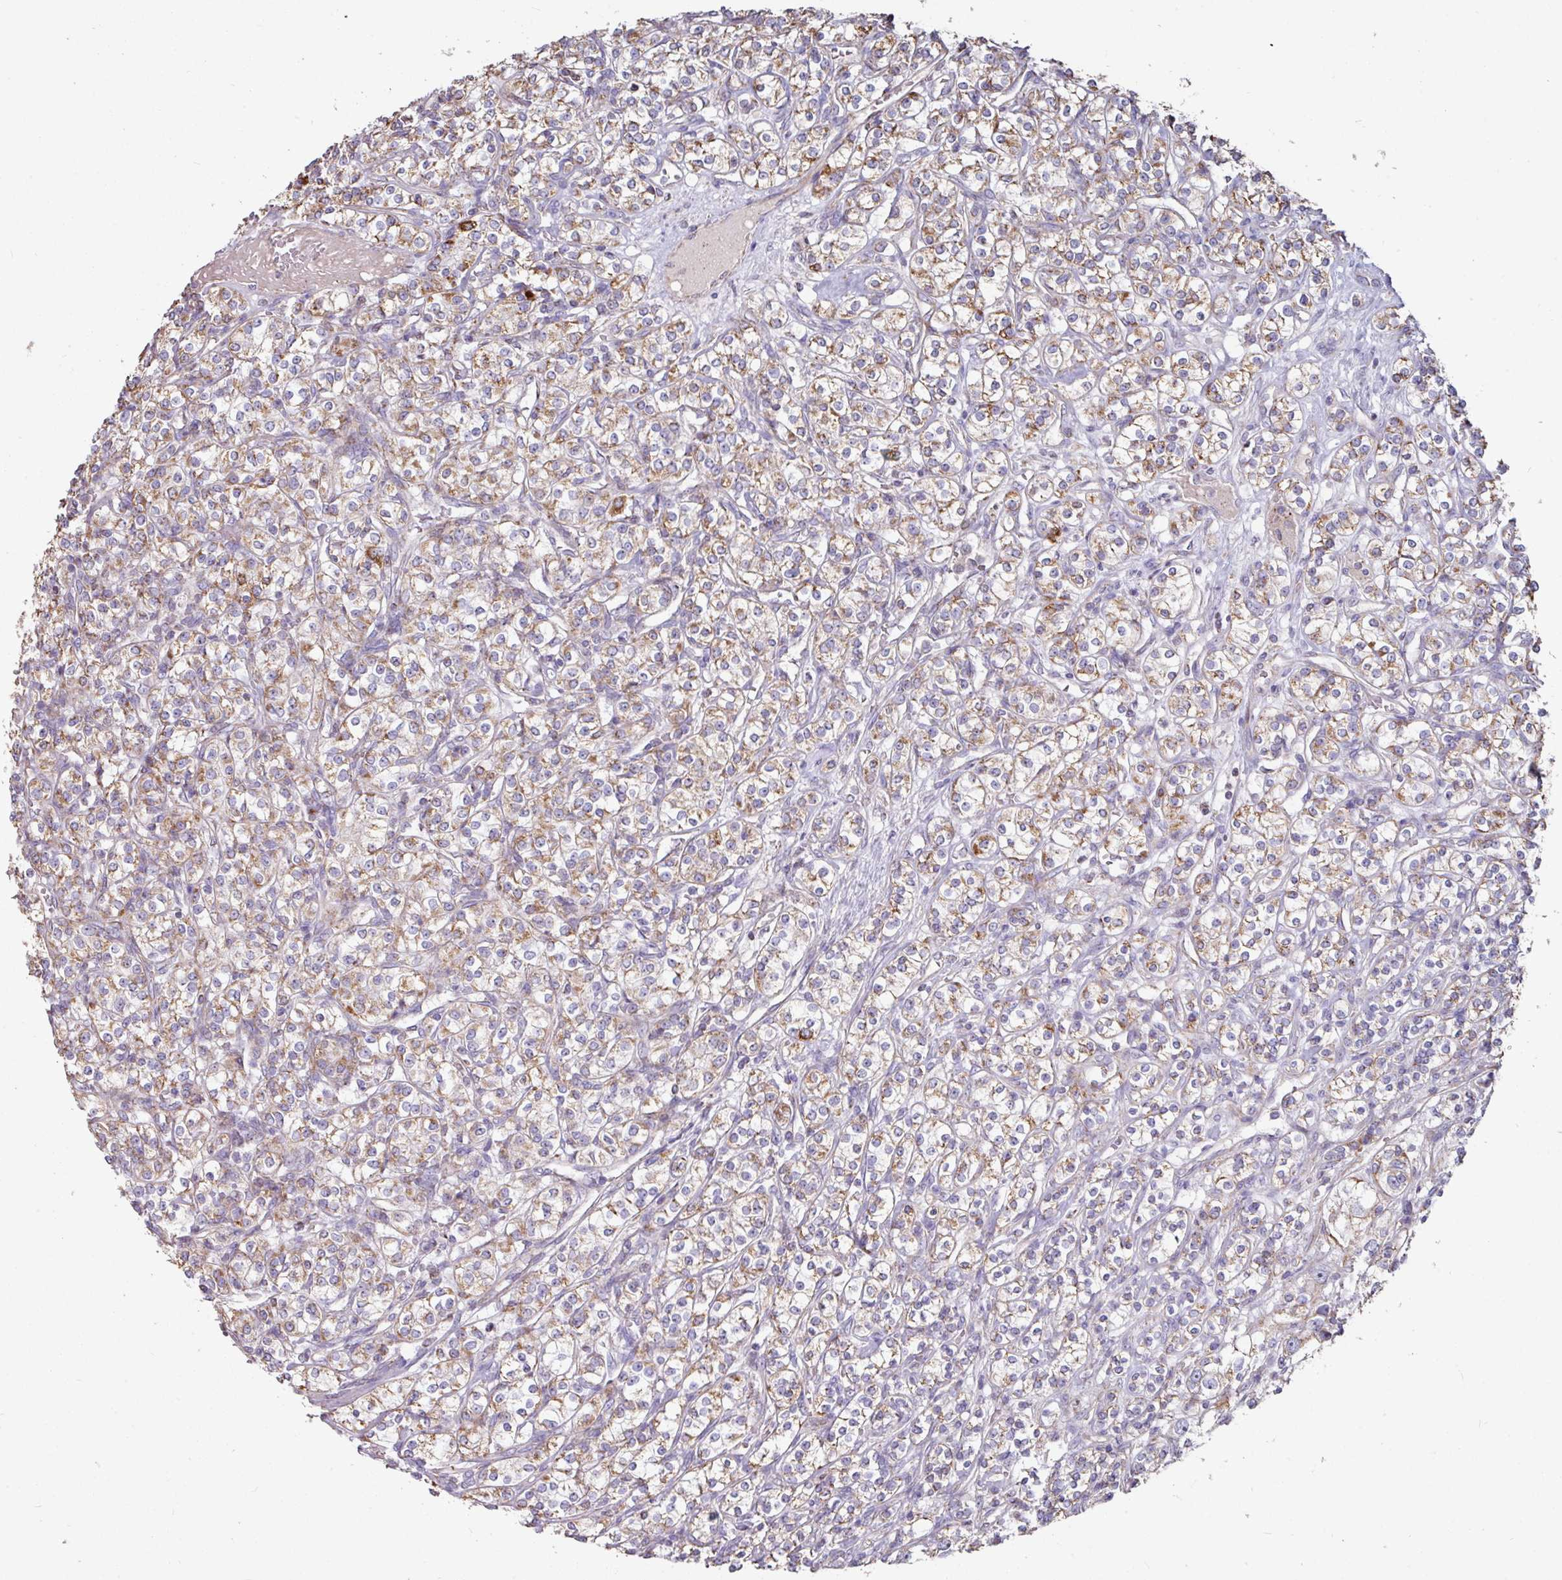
{"staining": {"intensity": "moderate", "quantity": ">75%", "location": "cytoplasmic/membranous"}, "tissue": "renal cancer", "cell_type": "Tumor cells", "image_type": "cancer", "snomed": [{"axis": "morphology", "description": "Adenocarcinoma, NOS"}, {"axis": "topography", "description": "Kidney"}], "caption": "Immunohistochemistry (IHC) image of neoplastic tissue: human renal adenocarcinoma stained using immunohistochemistry demonstrates medium levels of moderate protein expression localized specifically in the cytoplasmic/membranous of tumor cells, appearing as a cytoplasmic/membranous brown color.", "gene": "OR2D3", "patient": {"sex": "male", "age": 77}}